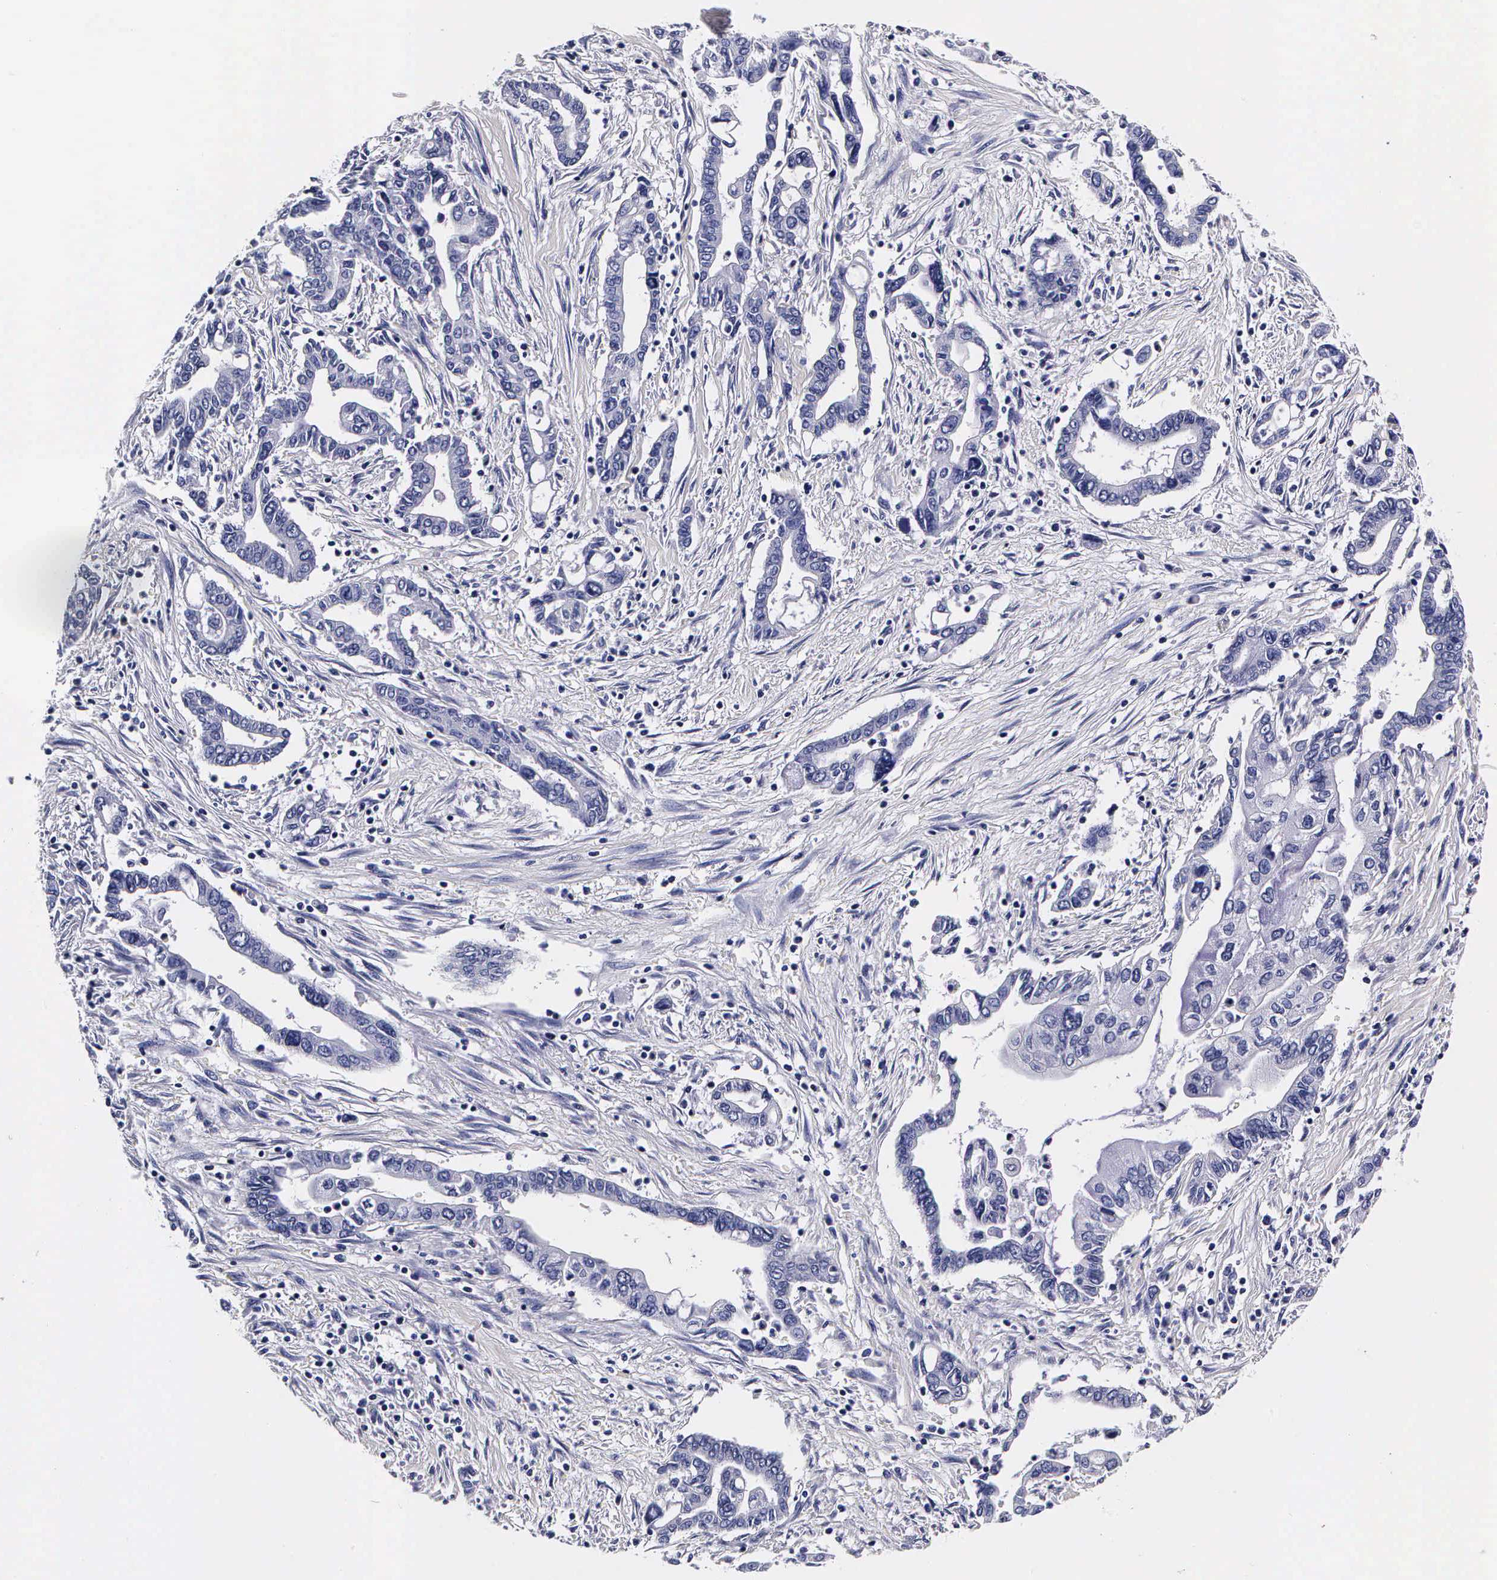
{"staining": {"intensity": "negative", "quantity": "none", "location": "none"}, "tissue": "pancreatic cancer", "cell_type": "Tumor cells", "image_type": "cancer", "snomed": [{"axis": "morphology", "description": "Adenocarcinoma, NOS"}, {"axis": "topography", "description": "Pancreas"}], "caption": "Immunohistochemistry photomicrograph of pancreatic cancer stained for a protein (brown), which shows no staining in tumor cells.", "gene": "IAPP", "patient": {"sex": "female", "age": 57}}